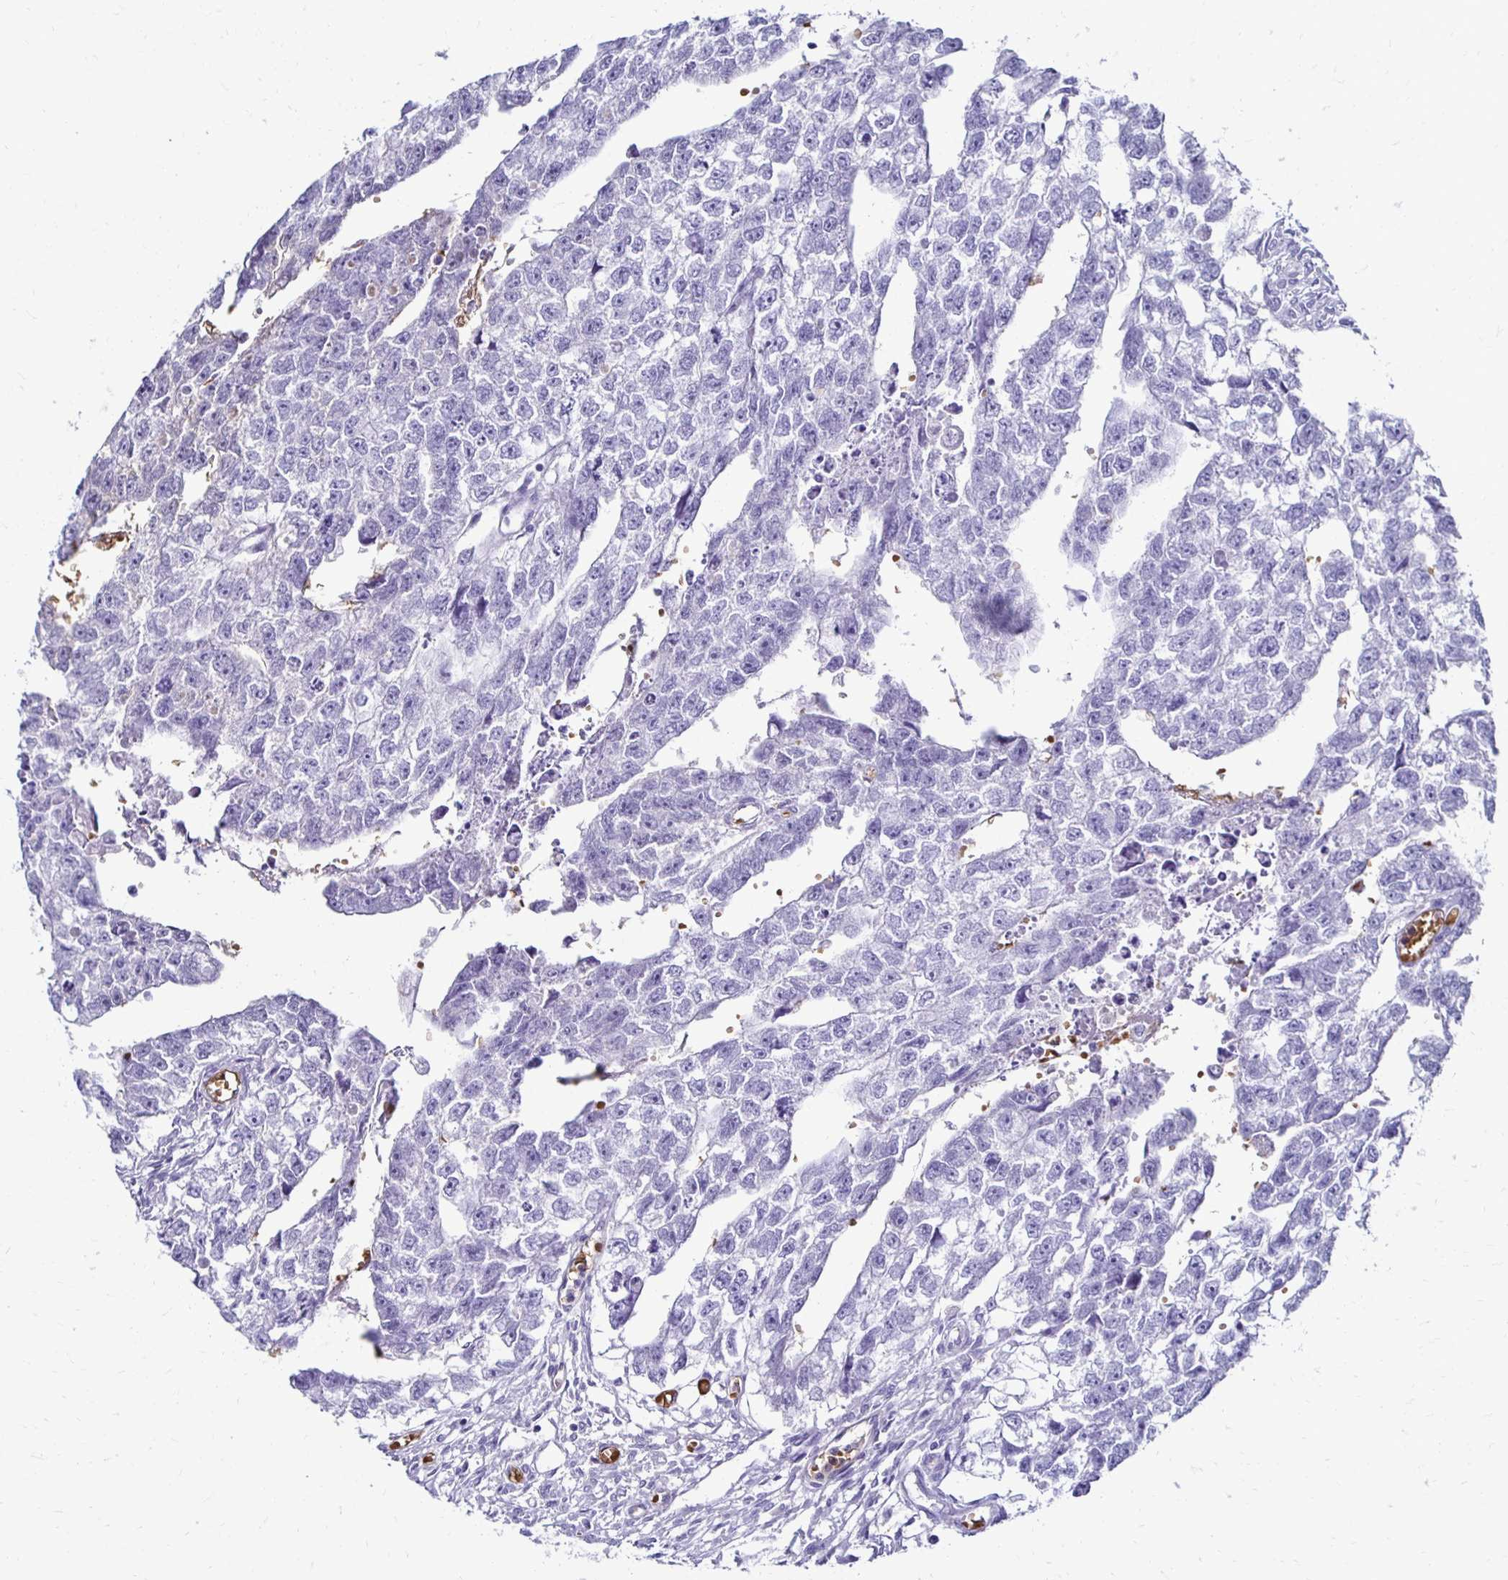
{"staining": {"intensity": "negative", "quantity": "none", "location": "none"}, "tissue": "testis cancer", "cell_type": "Tumor cells", "image_type": "cancer", "snomed": [{"axis": "morphology", "description": "Carcinoma, Embryonal, NOS"}, {"axis": "morphology", "description": "Teratoma, malignant, NOS"}, {"axis": "topography", "description": "Testis"}], "caption": "This histopathology image is of testis cancer (malignant teratoma) stained with immunohistochemistry (IHC) to label a protein in brown with the nuclei are counter-stained blue. There is no staining in tumor cells.", "gene": "RHBDL3", "patient": {"sex": "male", "age": 44}}